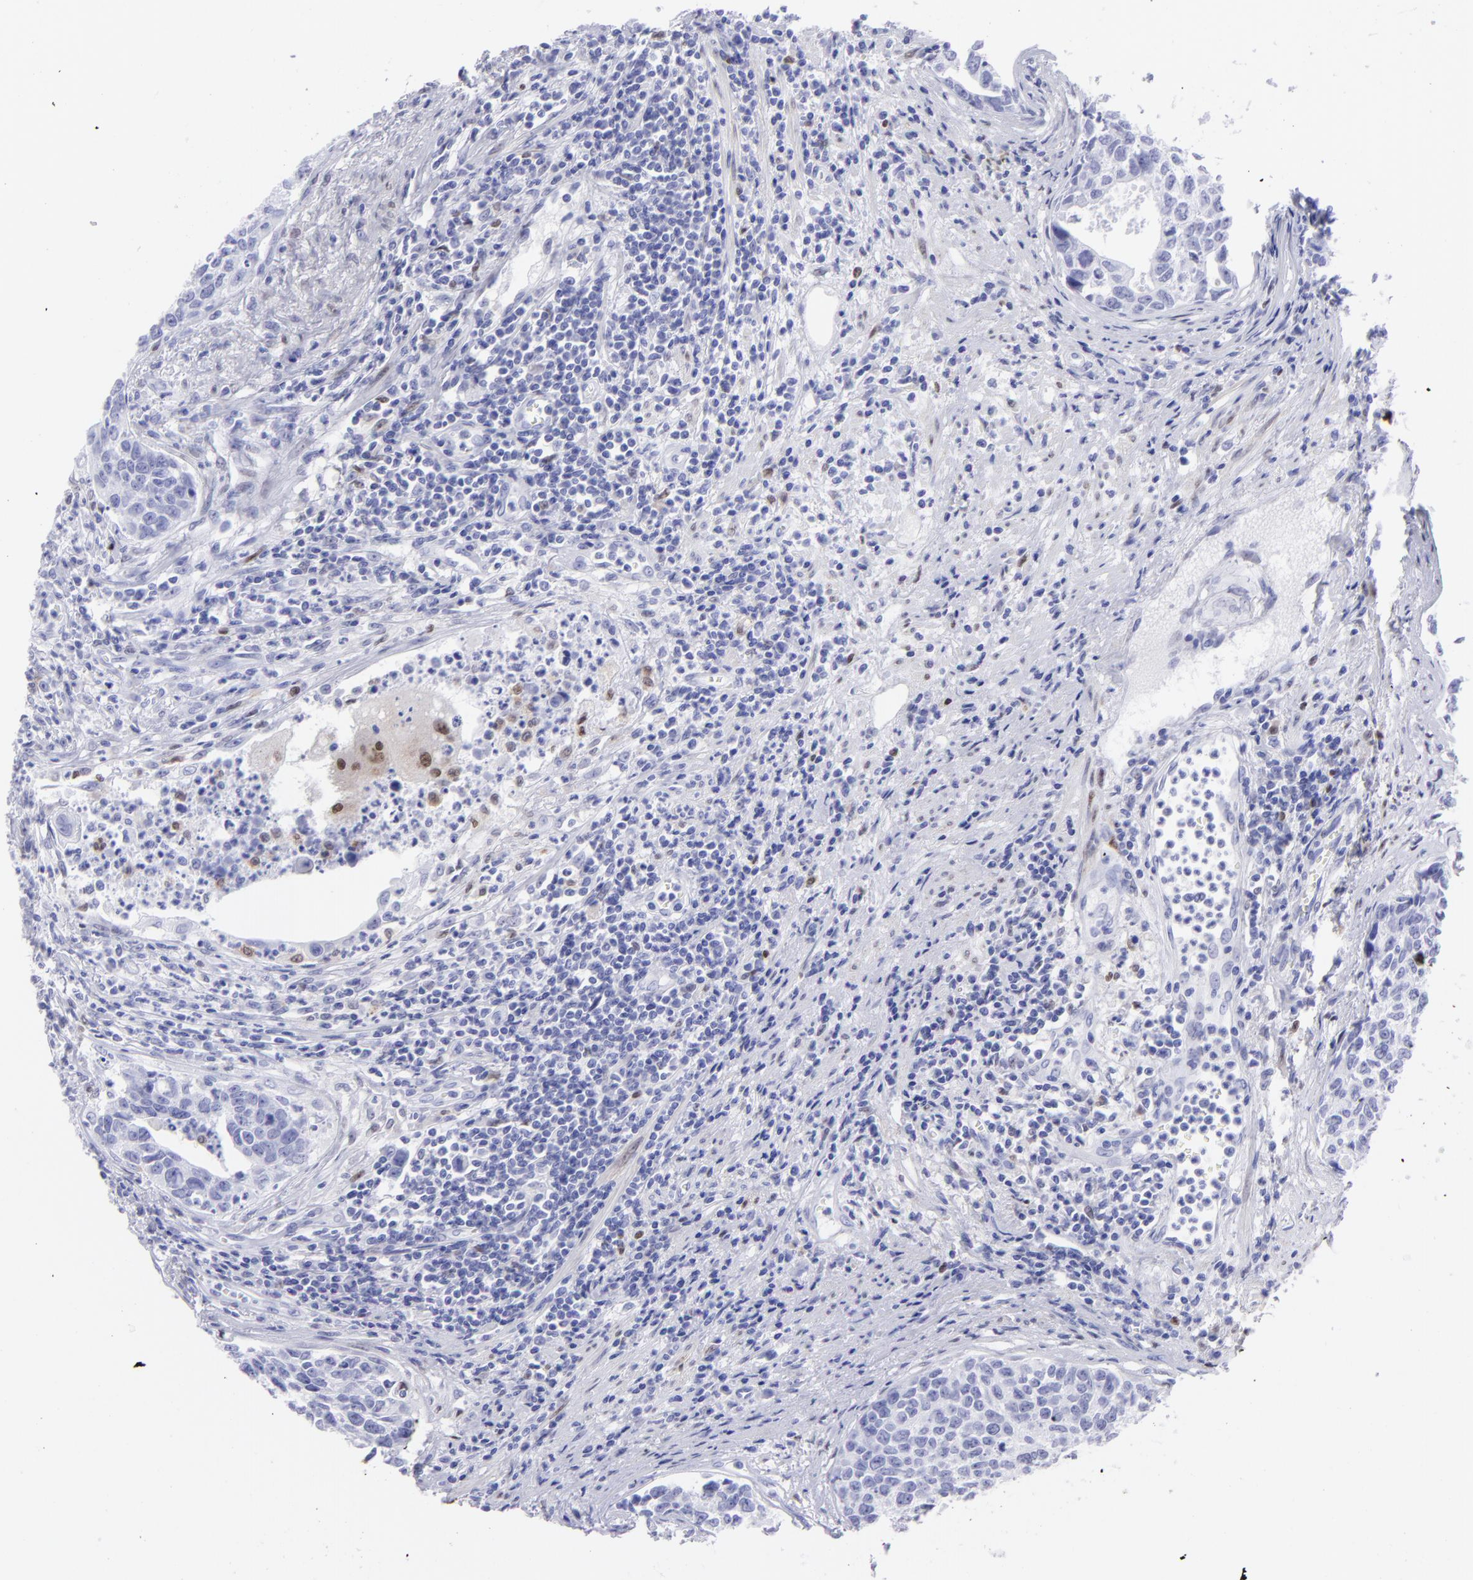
{"staining": {"intensity": "negative", "quantity": "none", "location": "none"}, "tissue": "urothelial cancer", "cell_type": "Tumor cells", "image_type": "cancer", "snomed": [{"axis": "morphology", "description": "Urothelial carcinoma, High grade"}, {"axis": "topography", "description": "Urinary bladder"}], "caption": "A photomicrograph of human urothelial cancer is negative for staining in tumor cells.", "gene": "MITF", "patient": {"sex": "male", "age": 81}}